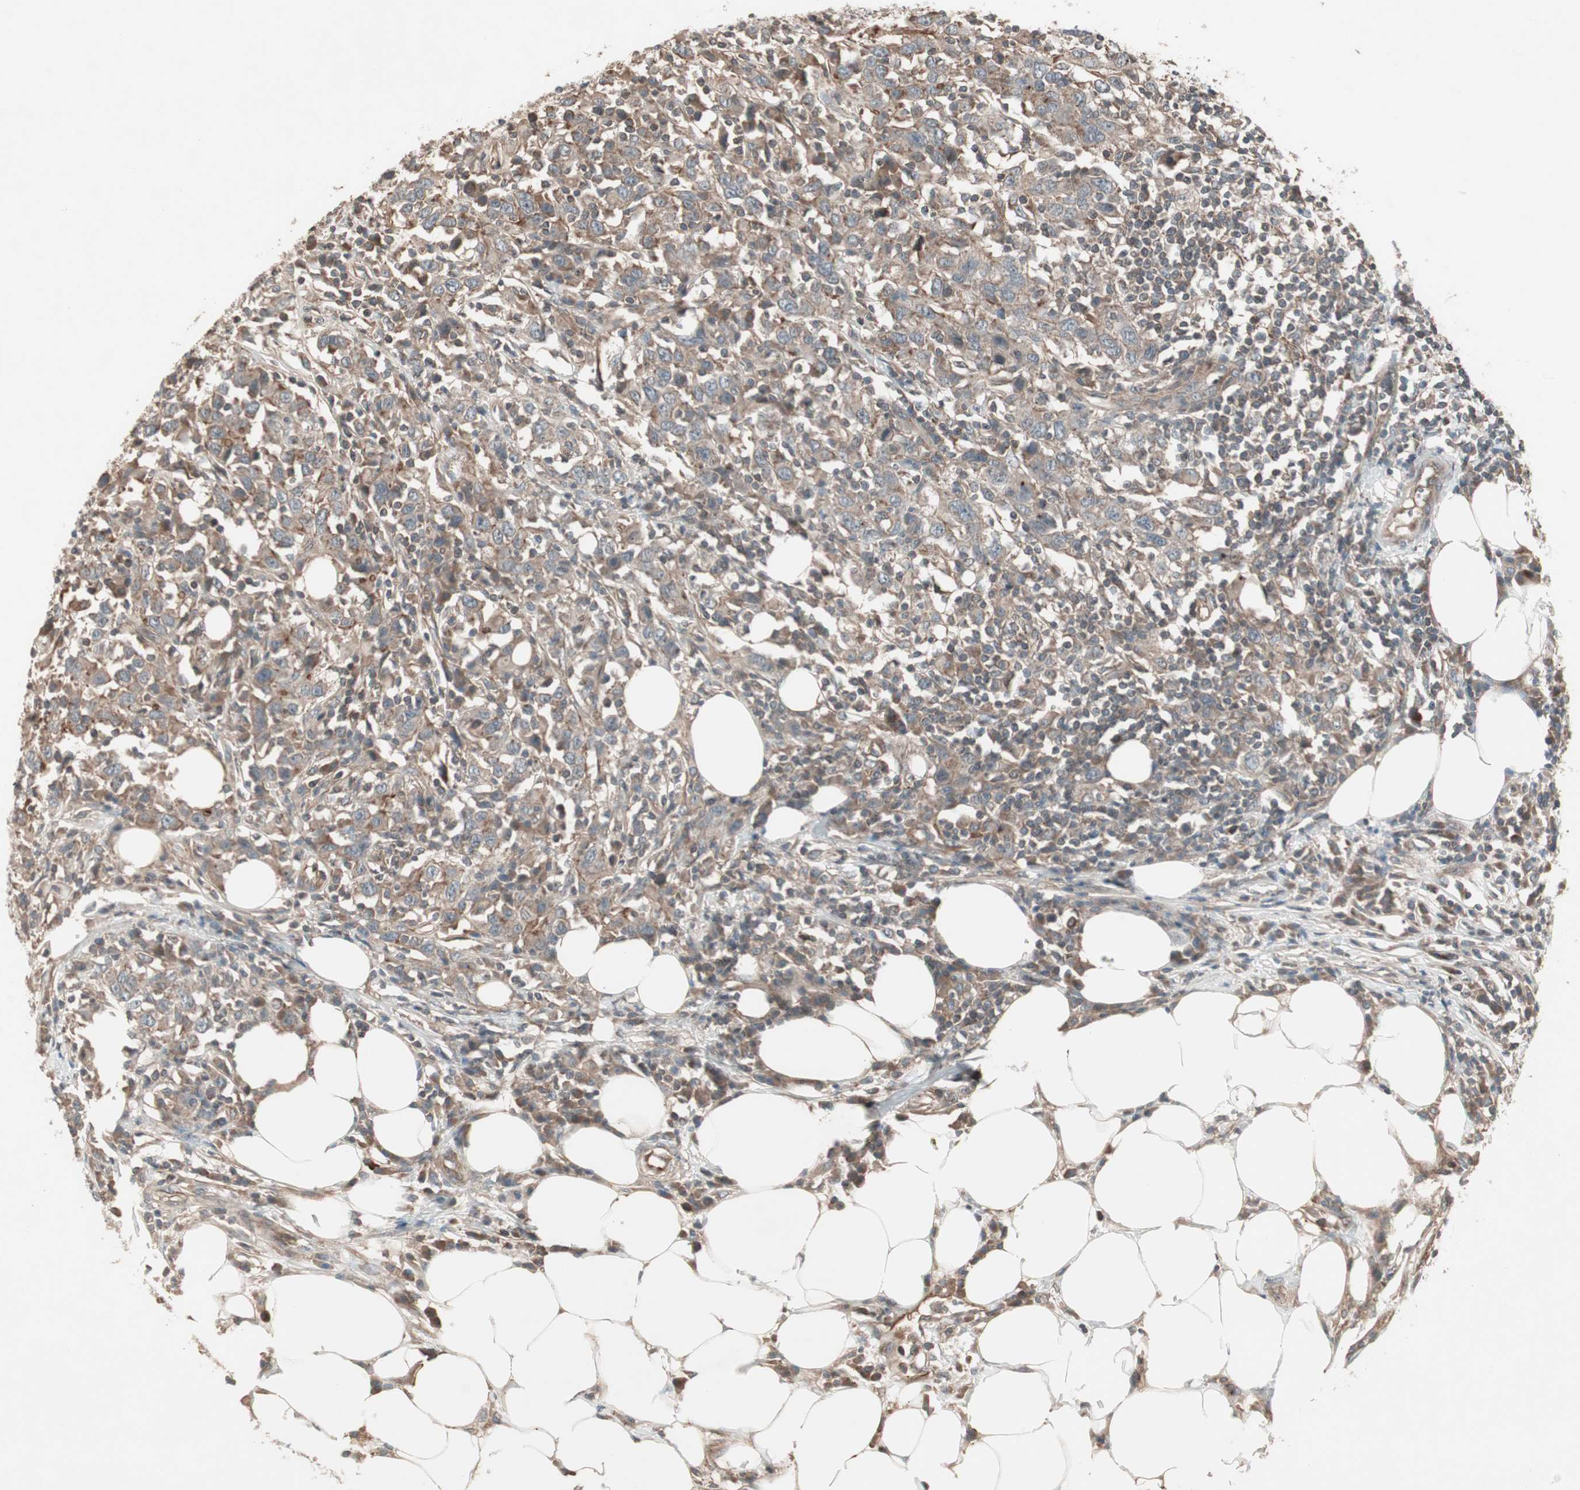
{"staining": {"intensity": "moderate", "quantity": ">75%", "location": "cytoplasmic/membranous"}, "tissue": "urothelial cancer", "cell_type": "Tumor cells", "image_type": "cancer", "snomed": [{"axis": "morphology", "description": "Urothelial carcinoma, High grade"}, {"axis": "topography", "description": "Urinary bladder"}], "caption": "High-power microscopy captured an IHC histopathology image of urothelial carcinoma (high-grade), revealing moderate cytoplasmic/membranous expression in about >75% of tumor cells. (Brightfield microscopy of DAB IHC at high magnification).", "gene": "TFPI", "patient": {"sex": "male", "age": 61}}